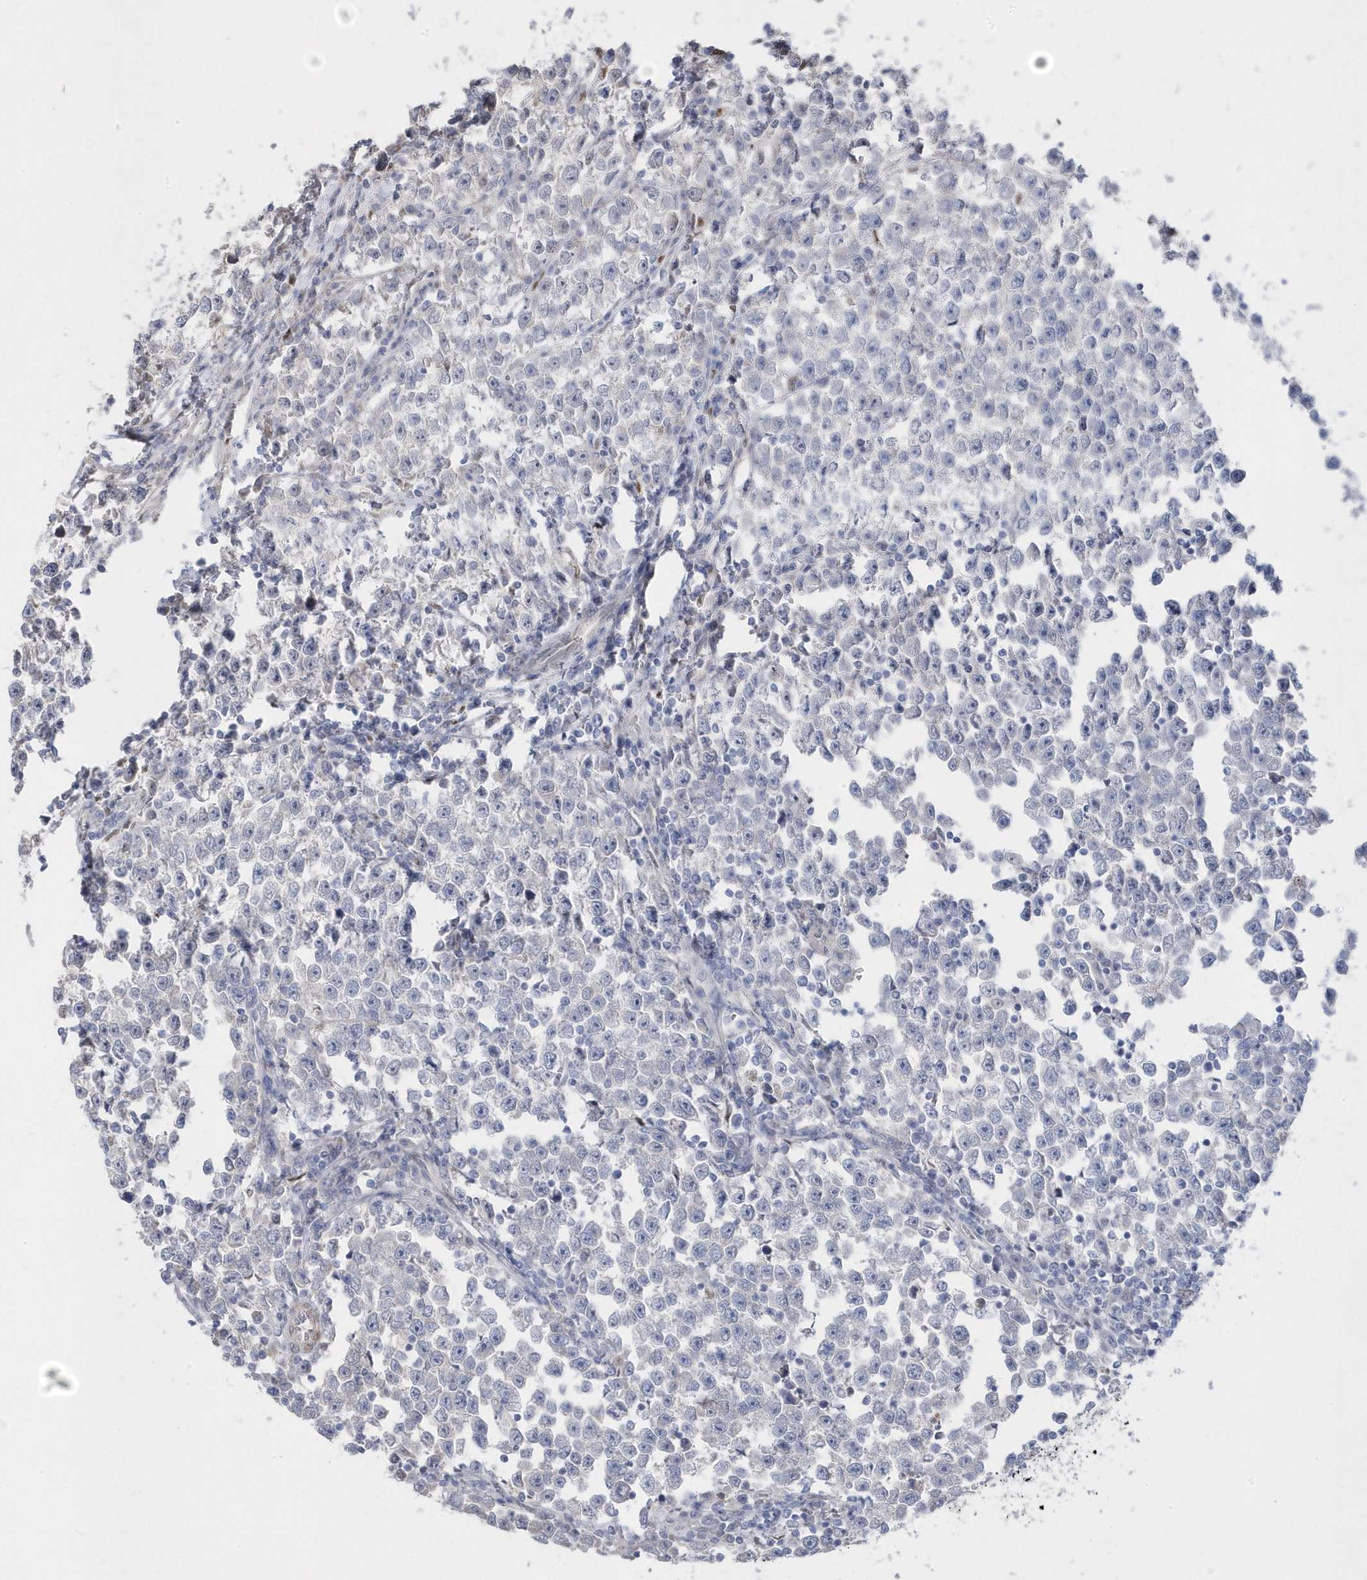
{"staining": {"intensity": "negative", "quantity": "none", "location": "none"}, "tissue": "testis cancer", "cell_type": "Tumor cells", "image_type": "cancer", "snomed": [{"axis": "morphology", "description": "Normal tissue, NOS"}, {"axis": "morphology", "description": "Seminoma, NOS"}, {"axis": "topography", "description": "Testis"}], "caption": "Tumor cells show no significant protein positivity in testis cancer (seminoma).", "gene": "GTPBP6", "patient": {"sex": "male", "age": 43}}